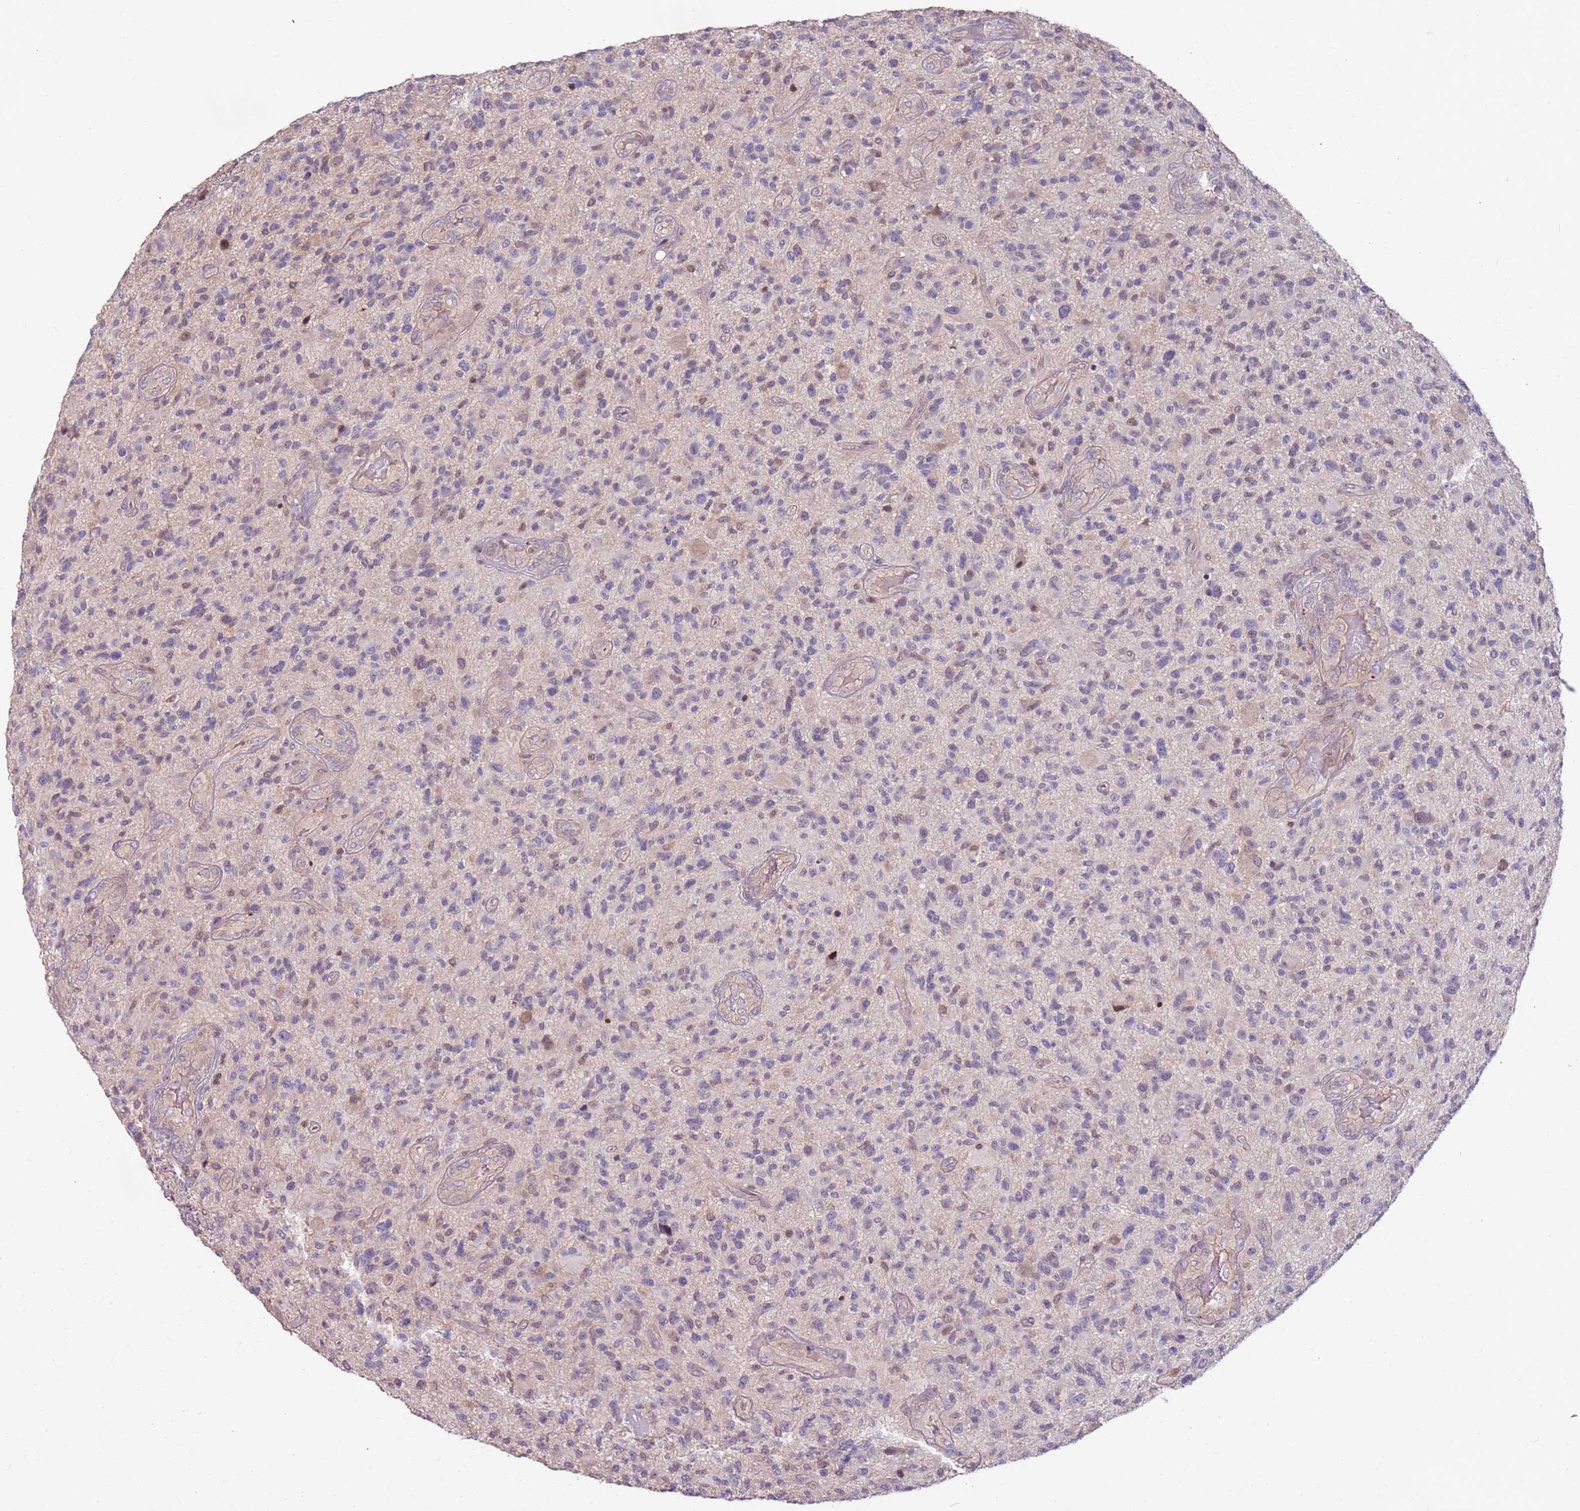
{"staining": {"intensity": "weak", "quantity": "<25%", "location": "cytoplasmic/membranous,nuclear"}, "tissue": "glioma", "cell_type": "Tumor cells", "image_type": "cancer", "snomed": [{"axis": "morphology", "description": "Glioma, malignant, High grade"}, {"axis": "topography", "description": "Brain"}], "caption": "Immunohistochemistry of glioma reveals no staining in tumor cells.", "gene": "GSTO2", "patient": {"sex": "male", "age": 47}}